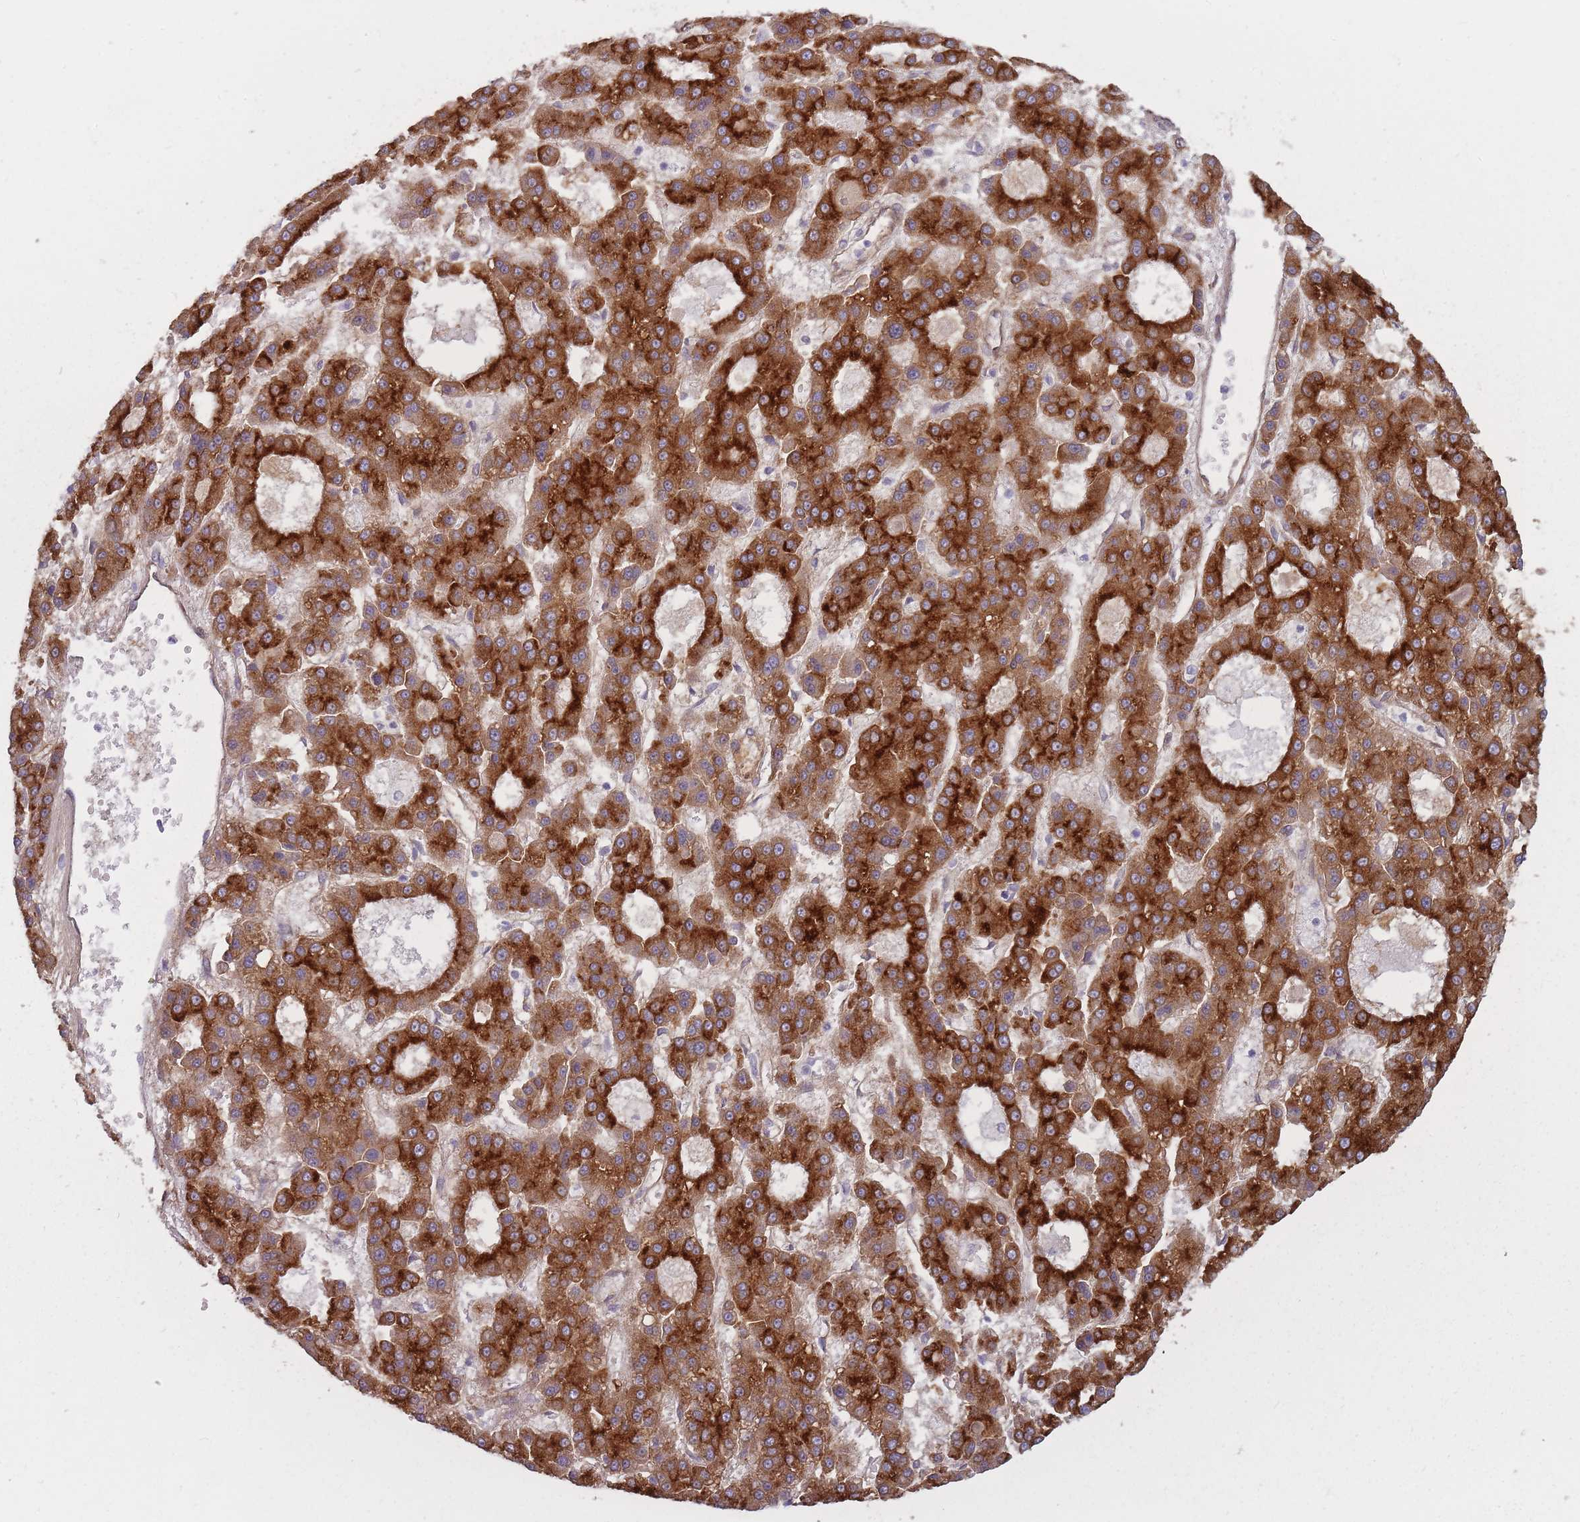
{"staining": {"intensity": "strong", "quantity": ">75%", "location": "cytoplasmic/membranous"}, "tissue": "liver cancer", "cell_type": "Tumor cells", "image_type": "cancer", "snomed": [{"axis": "morphology", "description": "Carcinoma, Hepatocellular, NOS"}, {"axis": "topography", "description": "Liver"}], "caption": "Protein staining shows strong cytoplasmic/membranous positivity in approximately >75% of tumor cells in liver hepatocellular carcinoma.", "gene": "PGRMC2", "patient": {"sex": "male", "age": 70}}